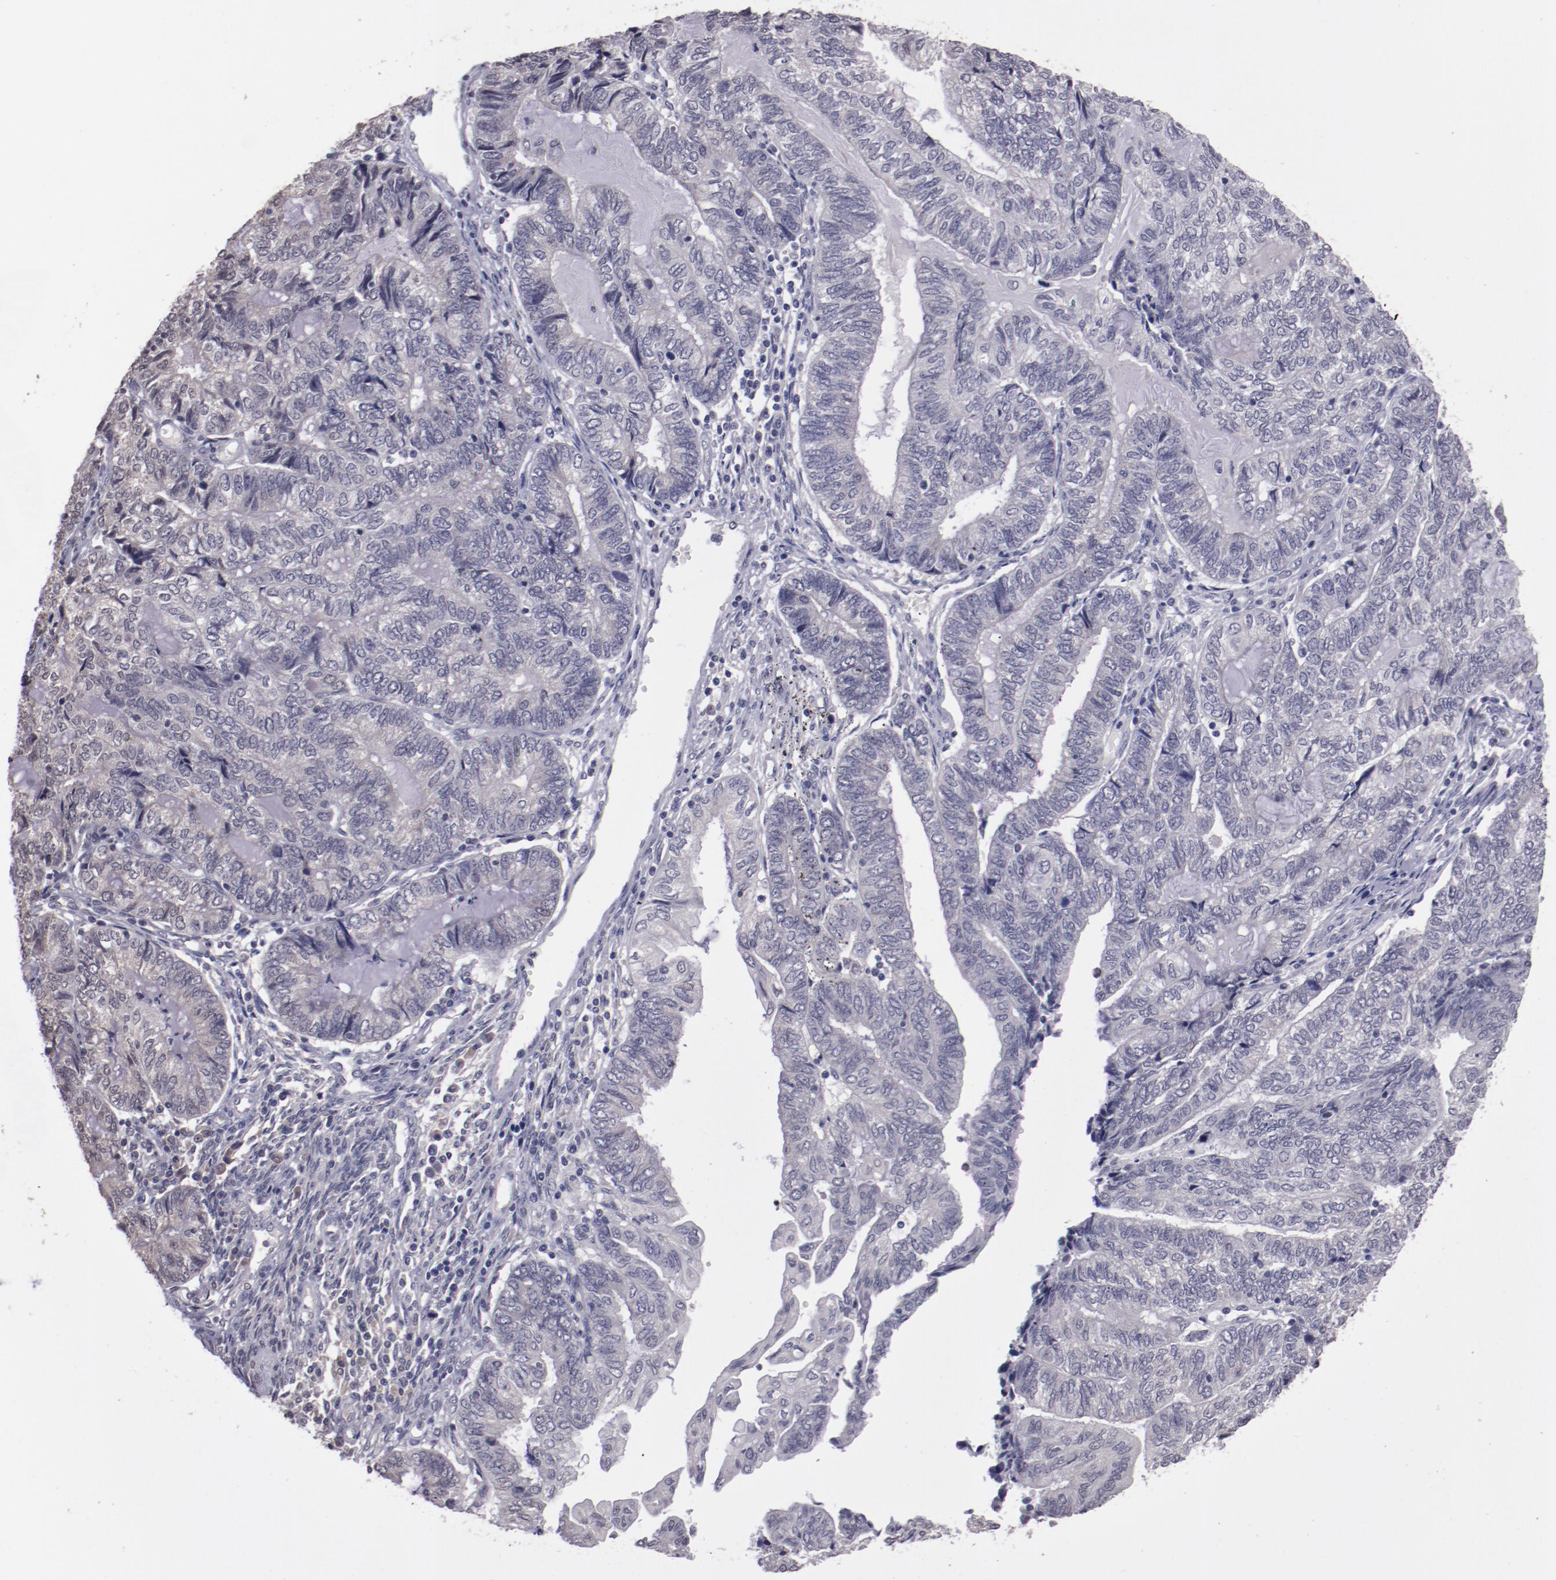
{"staining": {"intensity": "weak", "quantity": "<25%", "location": "cytoplasmic/membranous"}, "tissue": "endometrial cancer", "cell_type": "Tumor cells", "image_type": "cancer", "snomed": [{"axis": "morphology", "description": "Adenocarcinoma, NOS"}, {"axis": "topography", "description": "Uterus"}, {"axis": "topography", "description": "Endometrium"}], "caption": "Immunohistochemical staining of adenocarcinoma (endometrial) reveals no significant positivity in tumor cells.", "gene": "NRXN3", "patient": {"sex": "female", "age": 70}}